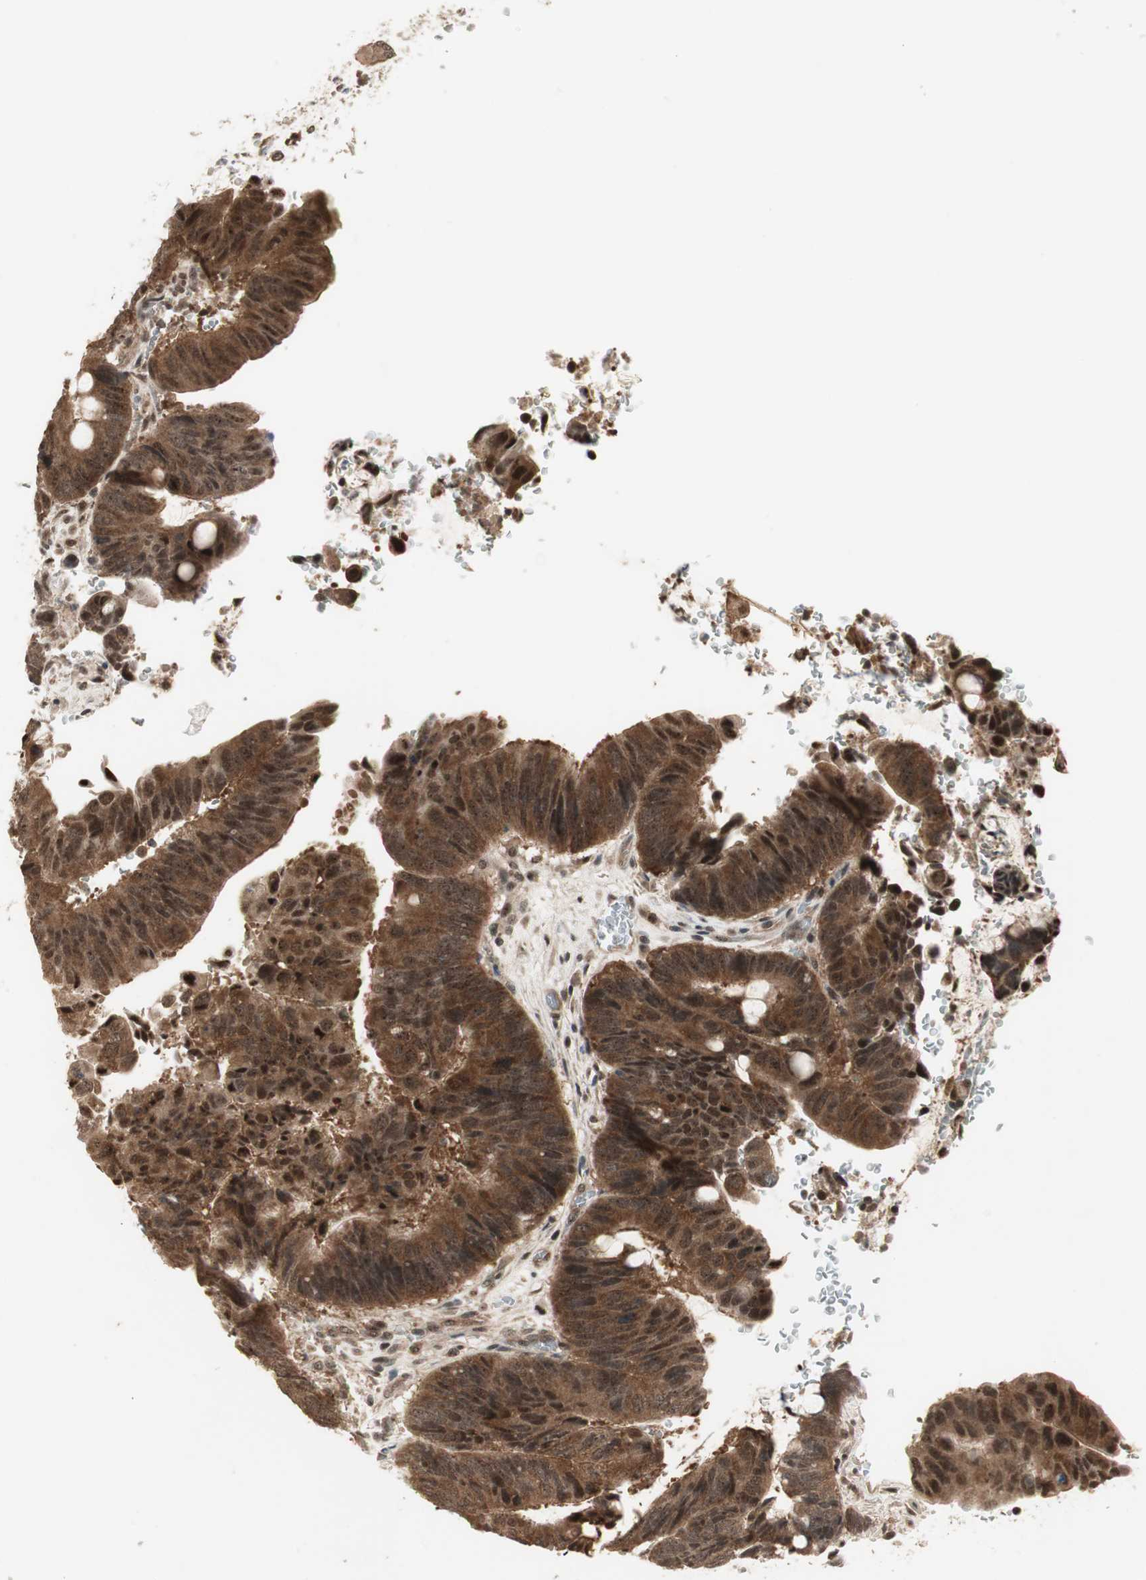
{"staining": {"intensity": "strong", "quantity": ">75%", "location": "cytoplasmic/membranous,nuclear"}, "tissue": "colorectal cancer", "cell_type": "Tumor cells", "image_type": "cancer", "snomed": [{"axis": "morphology", "description": "Normal tissue, NOS"}, {"axis": "morphology", "description": "Adenocarcinoma, NOS"}, {"axis": "topography", "description": "Rectum"}, {"axis": "topography", "description": "Peripheral nerve tissue"}], "caption": "This micrograph shows colorectal adenocarcinoma stained with IHC to label a protein in brown. The cytoplasmic/membranous and nuclear of tumor cells show strong positivity for the protein. Nuclei are counter-stained blue.", "gene": "CSNK2B", "patient": {"sex": "male", "age": 92}}